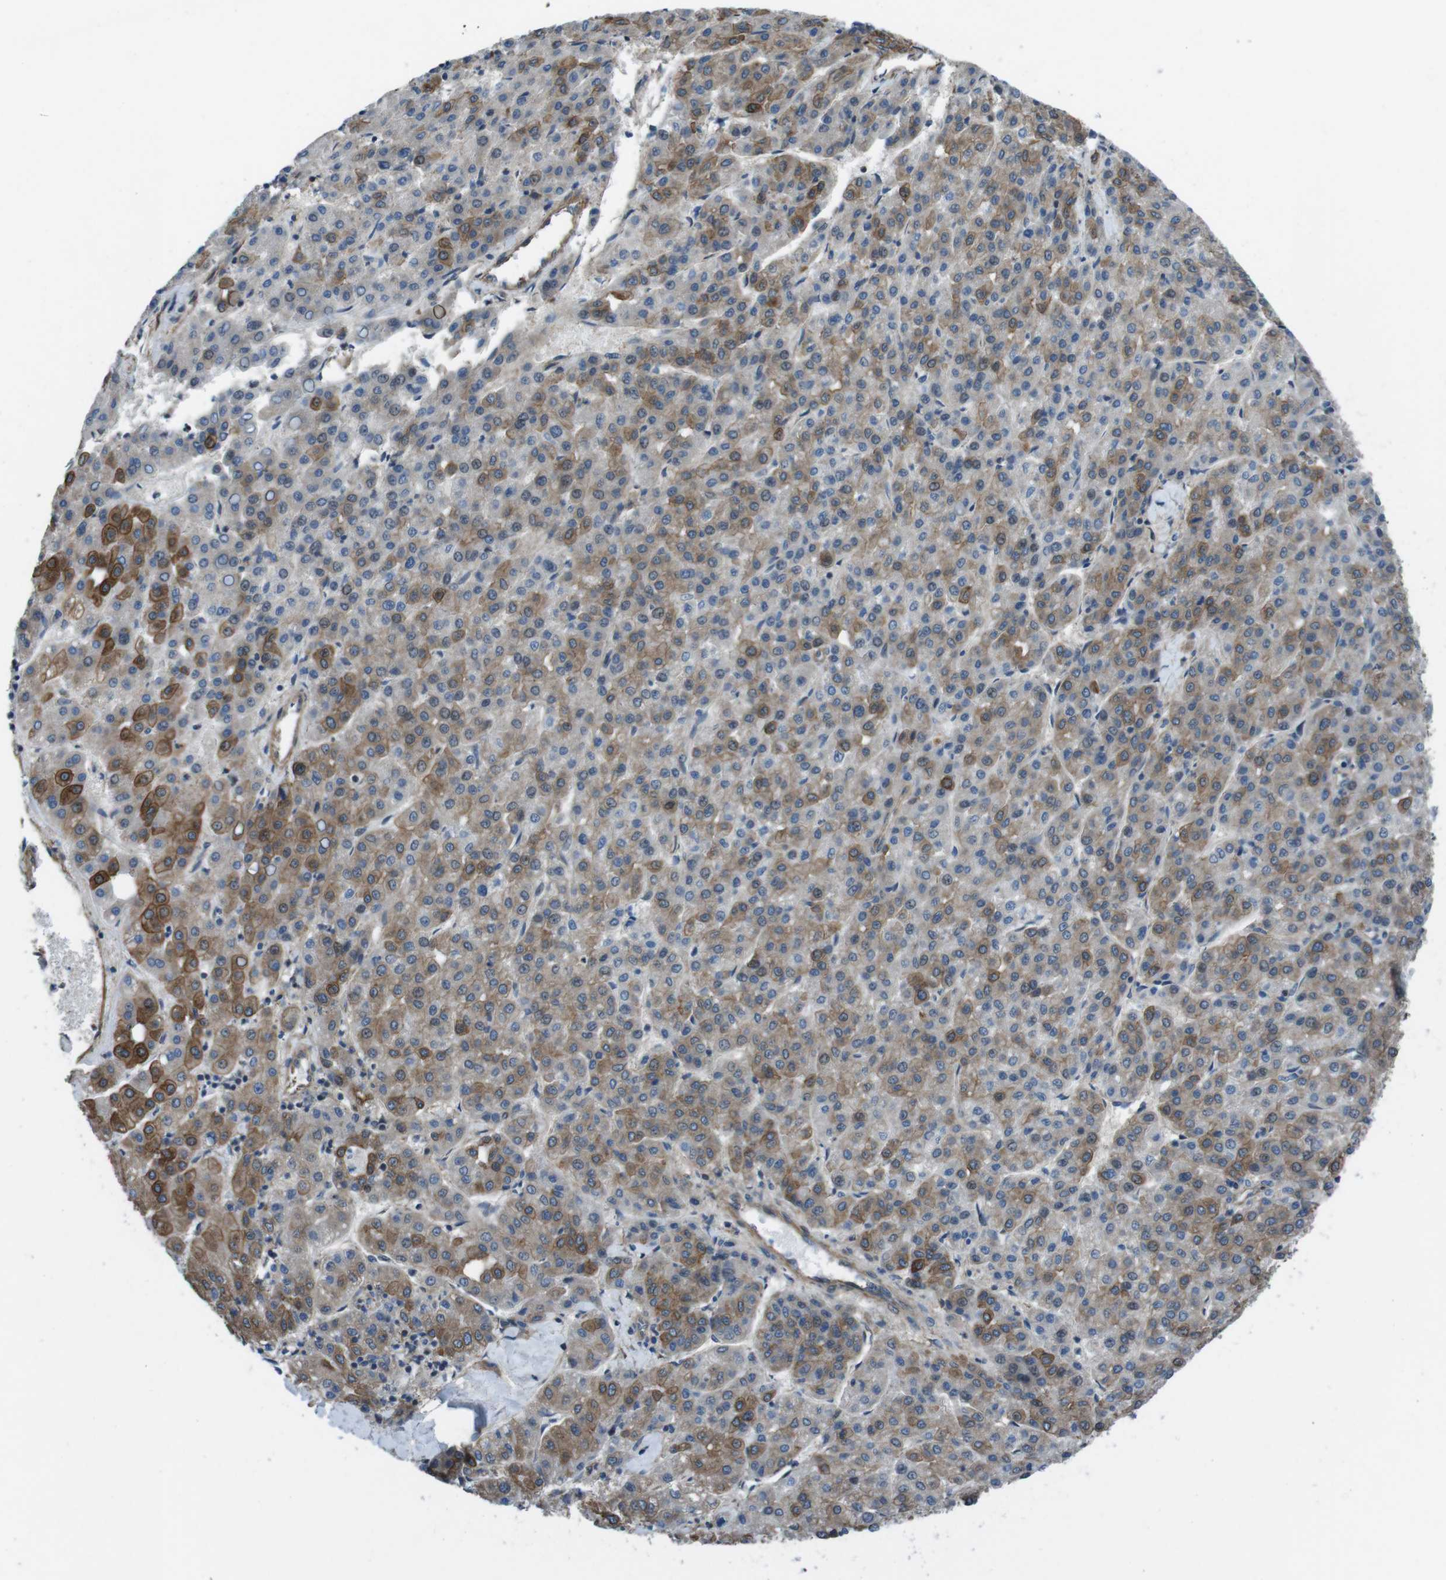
{"staining": {"intensity": "moderate", "quantity": "25%-75%", "location": "cytoplasmic/membranous"}, "tissue": "liver cancer", "cell_type": "Tumor cells", "image_type": "cancer", "snomed": [{"axis": "morphology", "description": "Carcinoma, Hepatocellular, NOS"}, {"axis": "topography", "description": "Liver"}], "caption": "Human liver cancer (hepatocellular carcinoma) stained with a brown dye displays moderate cytoplasmic/membranous positive positivity in about 25%-75% of tumor cells.", "gene": "FAM174B", "patient": {"sex": "male", "age": 65}}